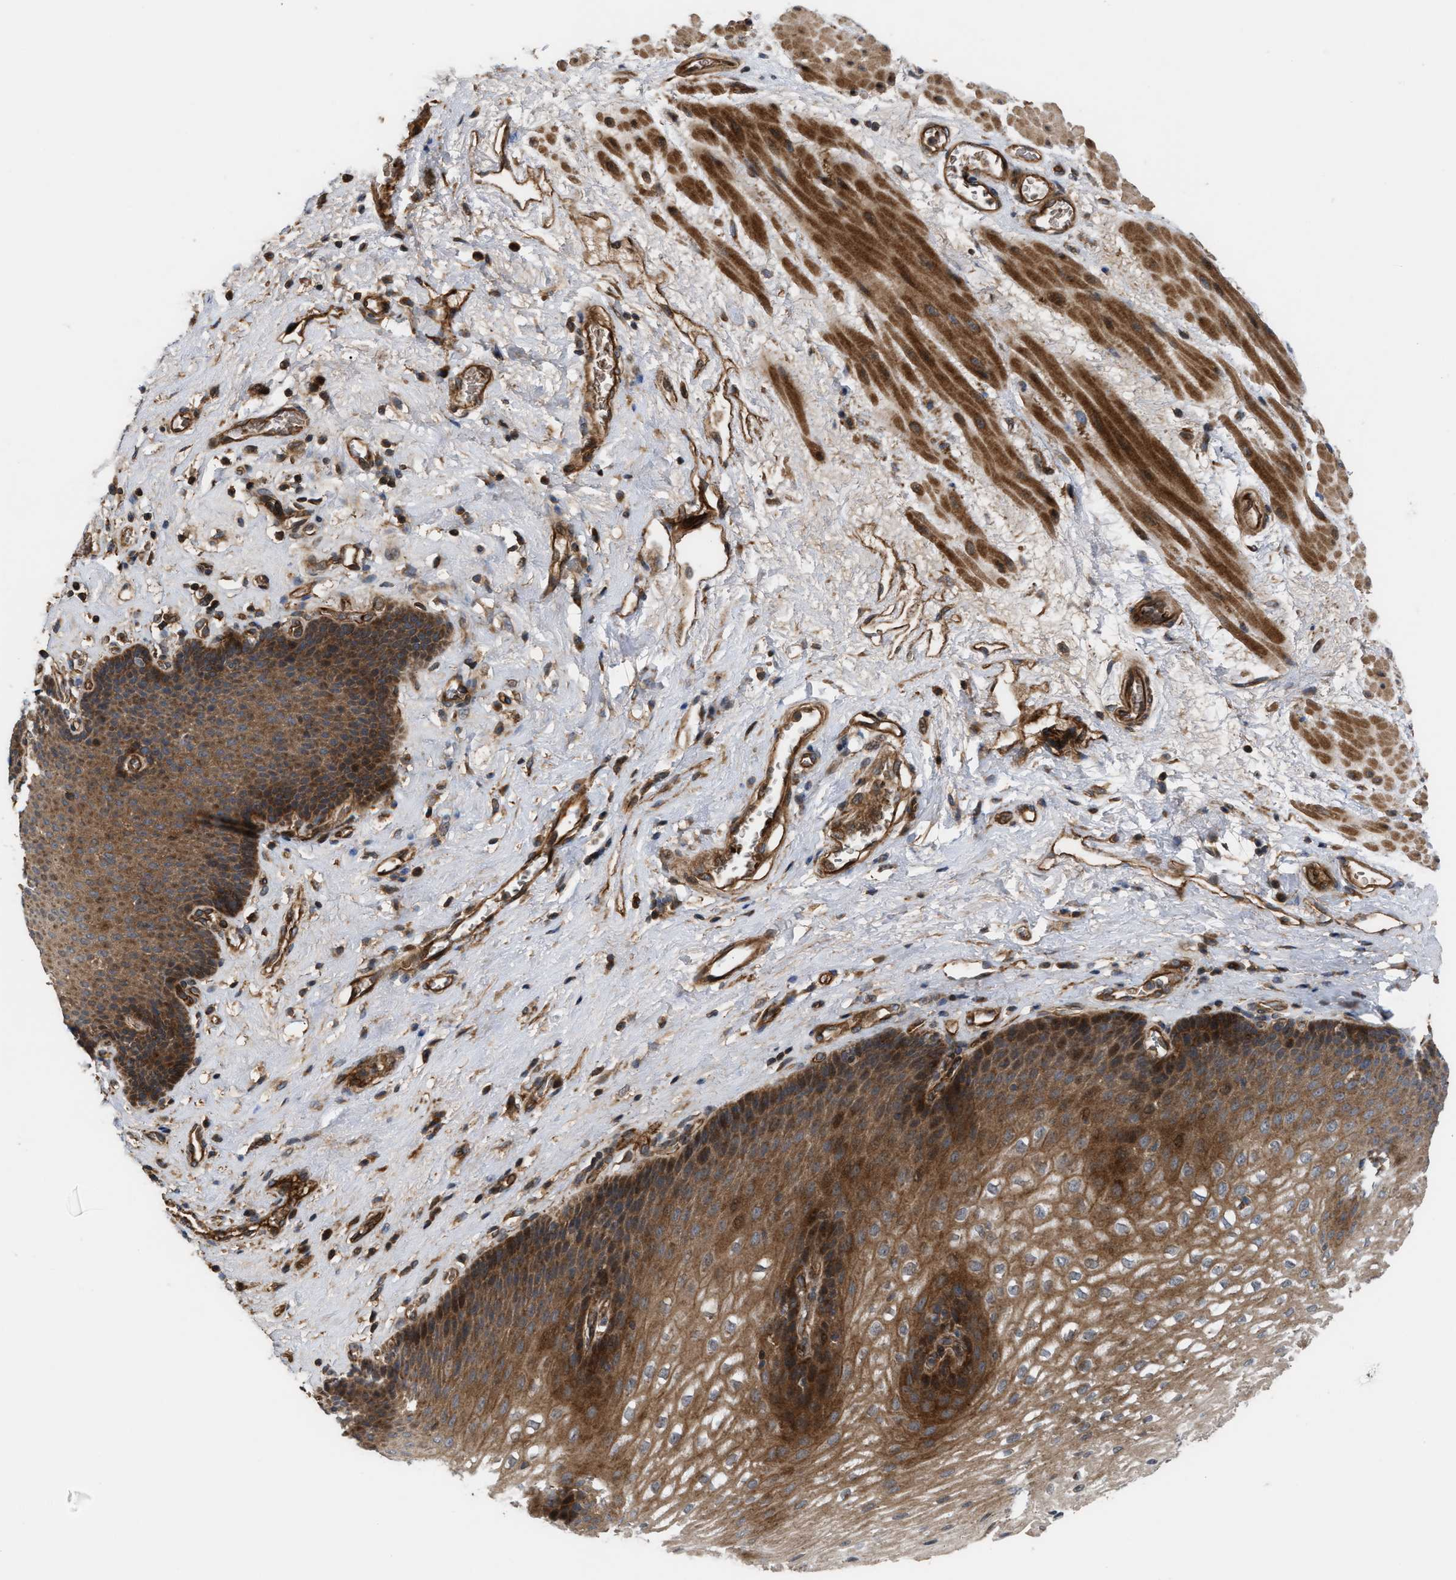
{"staining": {"intensity": "strong", "quantity": ">75%", "location": "cytoplasmic/membranous"}, "tissue": "esophagus", "cell_type": "Squamous epithelial cells", "image_type": "normal", "snomed": [{"axis": "morphology", "description": "Normal tissue, NOS"}, {"axis": "topography", "description": "Esophagus"}], "caption": "Immunohistochemistry image of benign esophagus: human esophagus stained using immunohistochemistry (IHC) shows high levels of strong protein expression localized specifically in the cytoplasmic/membranous of squamous epithelial cells, appearing as a cytoplasmic/membranous brown color.", "gene": "STAU1", "patient": {"sex": "male", "age": 48}}